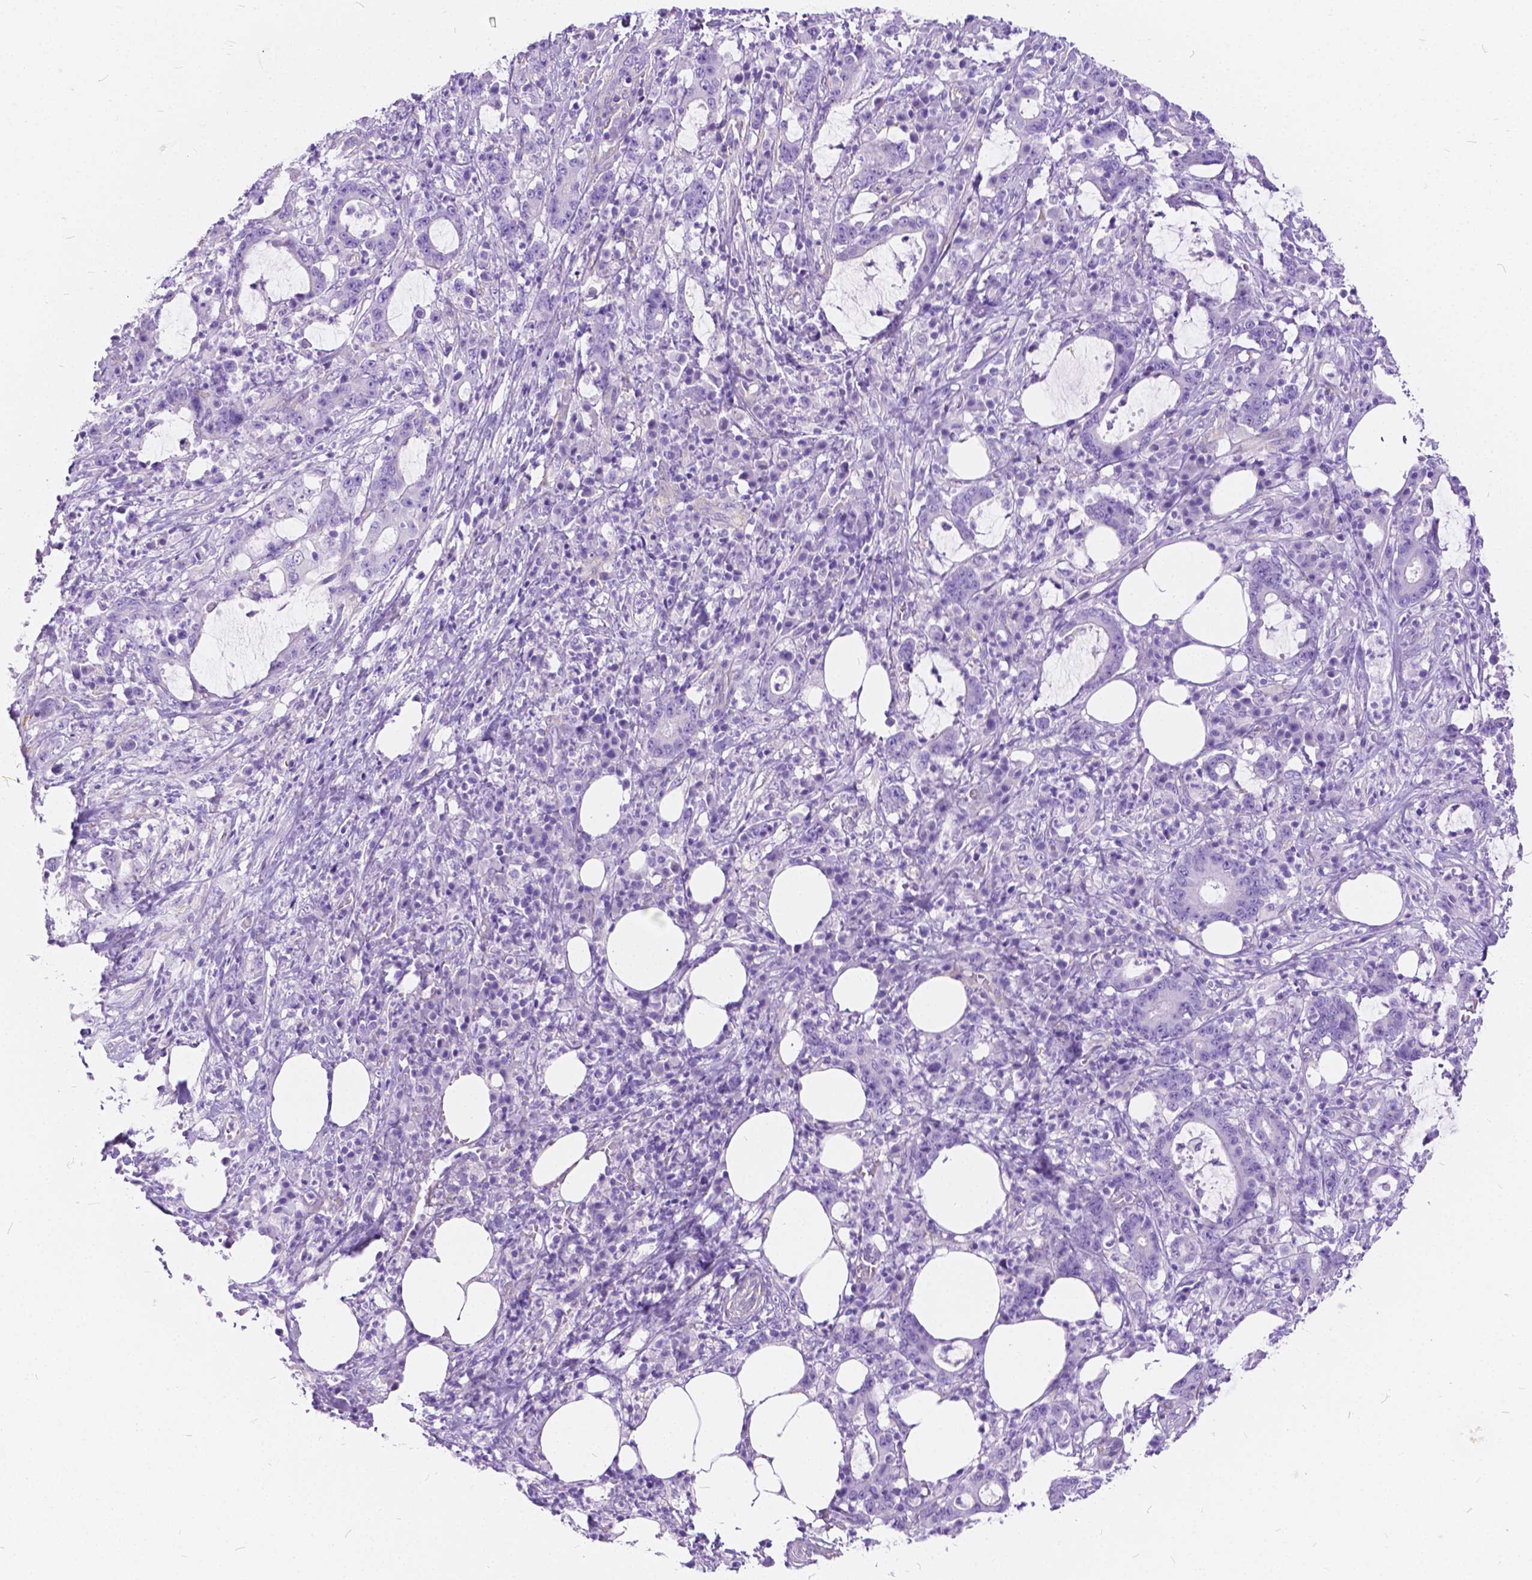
{"staining": {"intensity": "negative", "quantity": "none", "location": "none"}, "tissue": "stomach cancer", "cell_type": "Tumor cells", "image_type": "cancer", "snomed": [{"axis": "morphology", "description": "Adenocarcinoma, NOS"}, {"axis": "topography", "description": "Stomach, upper"}], "caption": "Tumor cells are negative for protein expression in human adenocarcinoma (stomach).", "gene": "CHRM1", "patient": {"sex": "male", "age": 68}}